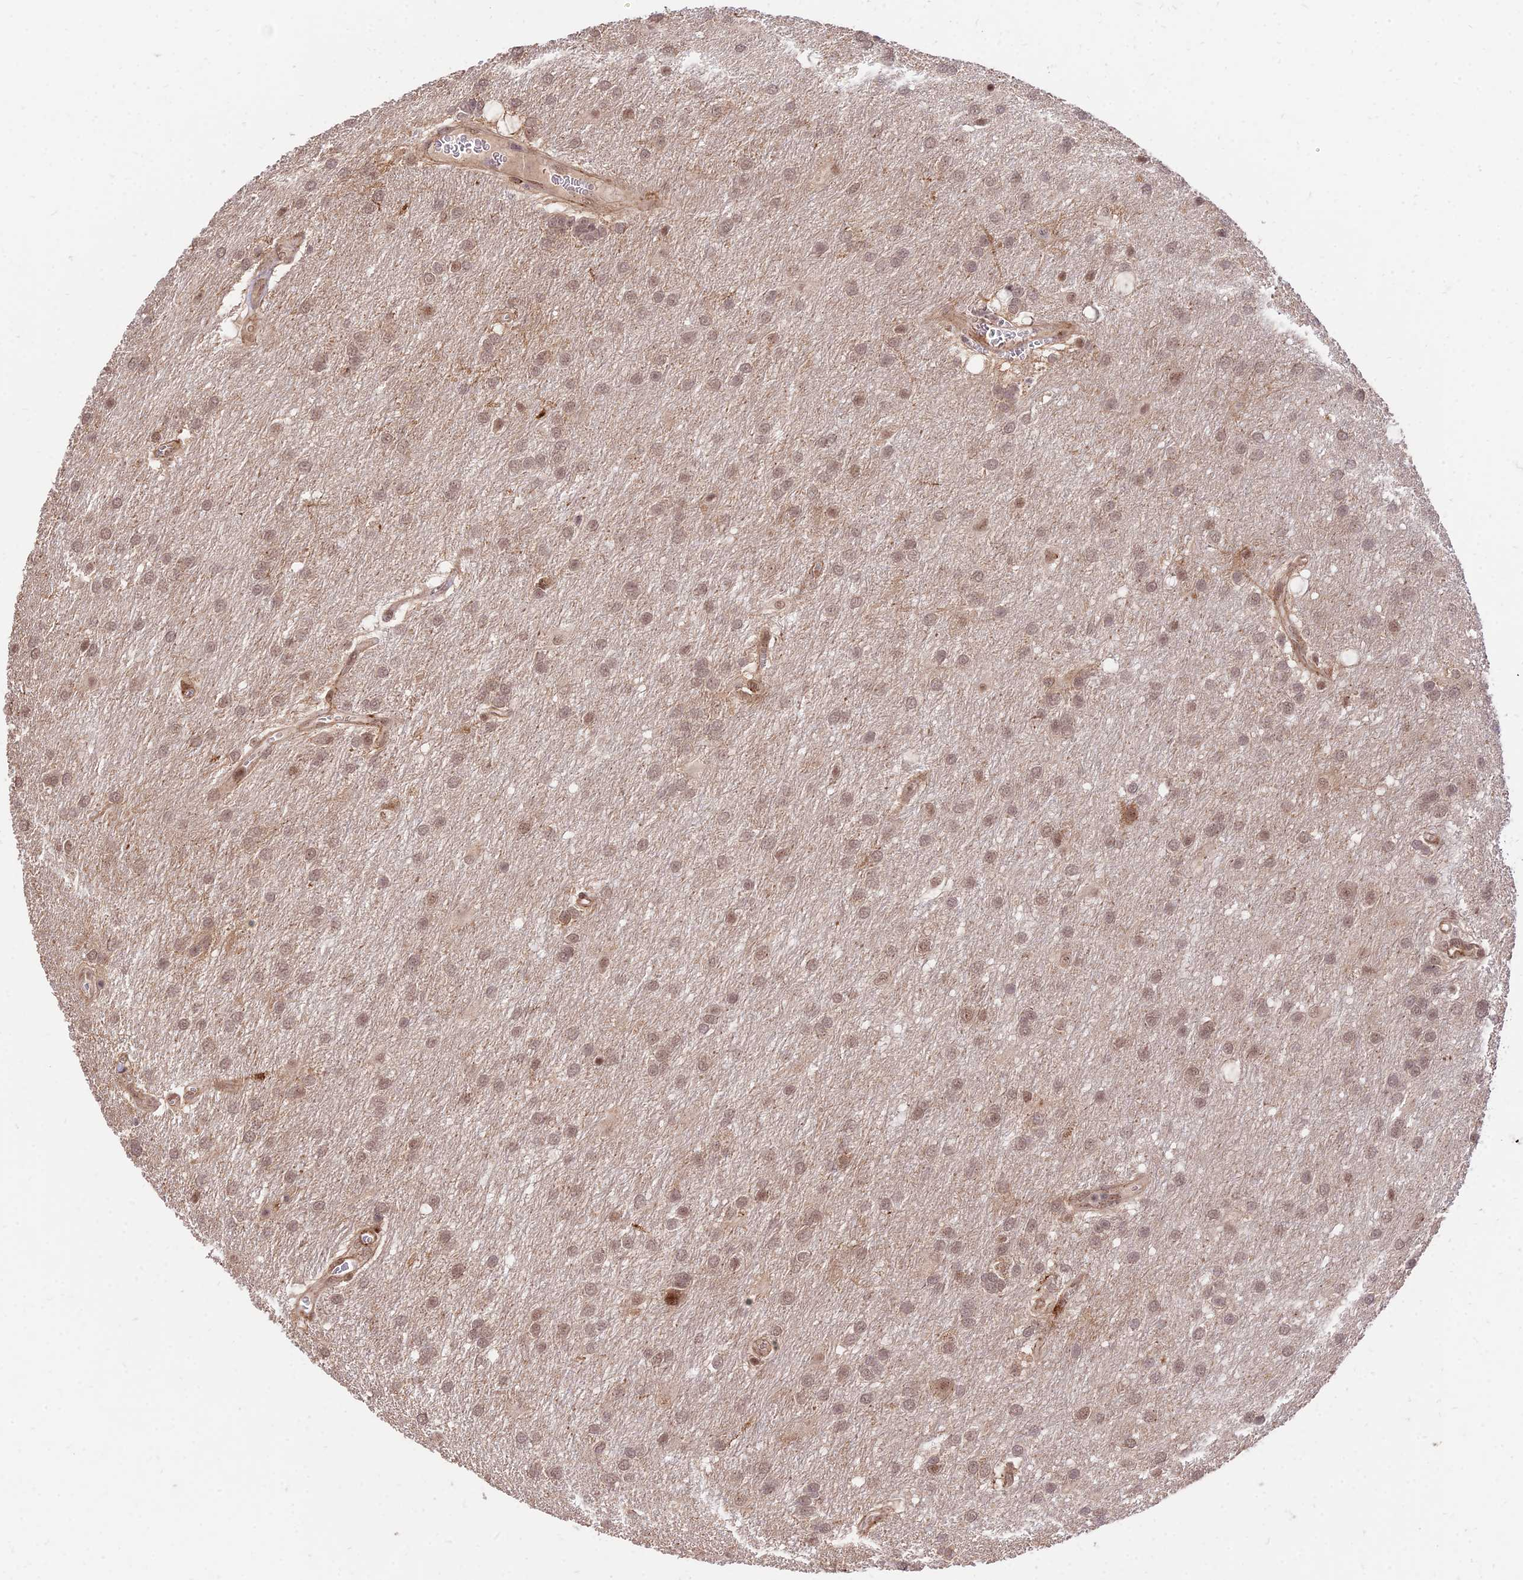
{"staining": {"intensity": "moderate", "quantity": ">75%", "location": "cytoplasmic/membranous,nuclear"}, "tissue": "glioma", "cell_type": "Tumor cells", "image_type": "cancer", "snomed": [{"axis": "morphology", "description": "Glioma, malignant, Low grade"}, {"axis": "topography", "description": "Brain"}], "caption": "High-power microscopy captured an immunohistochemistry (IHC) micrograph of glioma, revealing moderate cytoplasmic/membranous and nuclear staining in approximately >75% of tumor cells.", "gene": "ZNF85", "patient": {"sex": "male", "age": 66}}